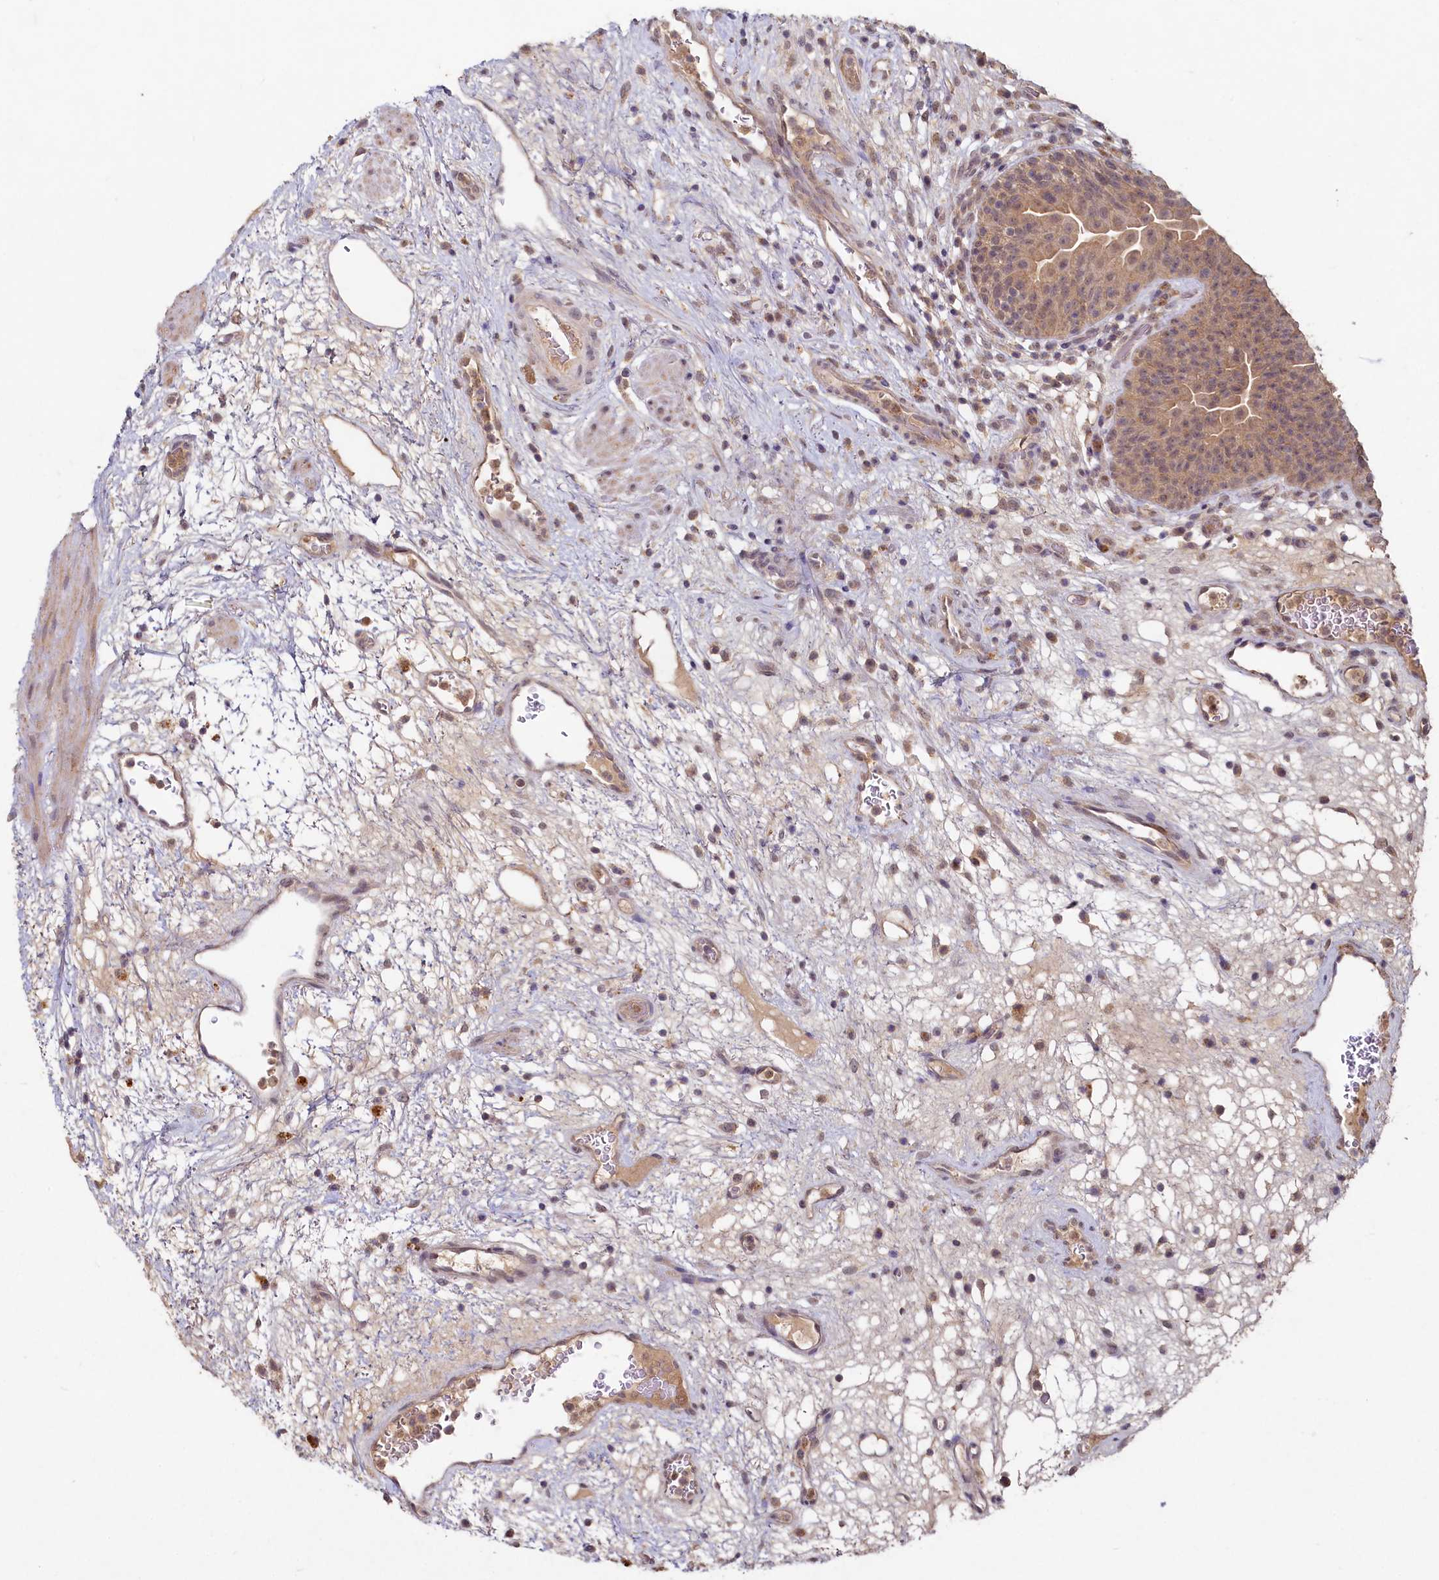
{"staining": {"intensity": "moderate", "quantity": ">75%", "location": "cytoplasmic/membranous"}, "tissue": "urinary bladder", "cell_type": "Urothelial cells", "image_type": "normal", "snomed": [{"axis": "morphology", "description": "Normal tissue, NOS"}, {"axis": "topography", "description": "Urinary bladder"}], "caption": "Immunohistochemistry (IHC) staining of unremarkable urinary bladder, which demonstrates medium levels of moderate cytoplasmic/membranous staining in about >75% of urothelial cells indicating moderate cytoplasmic/membranous protein staining. The staining was performed using DAB (brown) for protein detection and nuclei were counterstained in hematoxylin (blue).", "gene": "HERC3", "patient": {"sex": "male", "age": 71}}